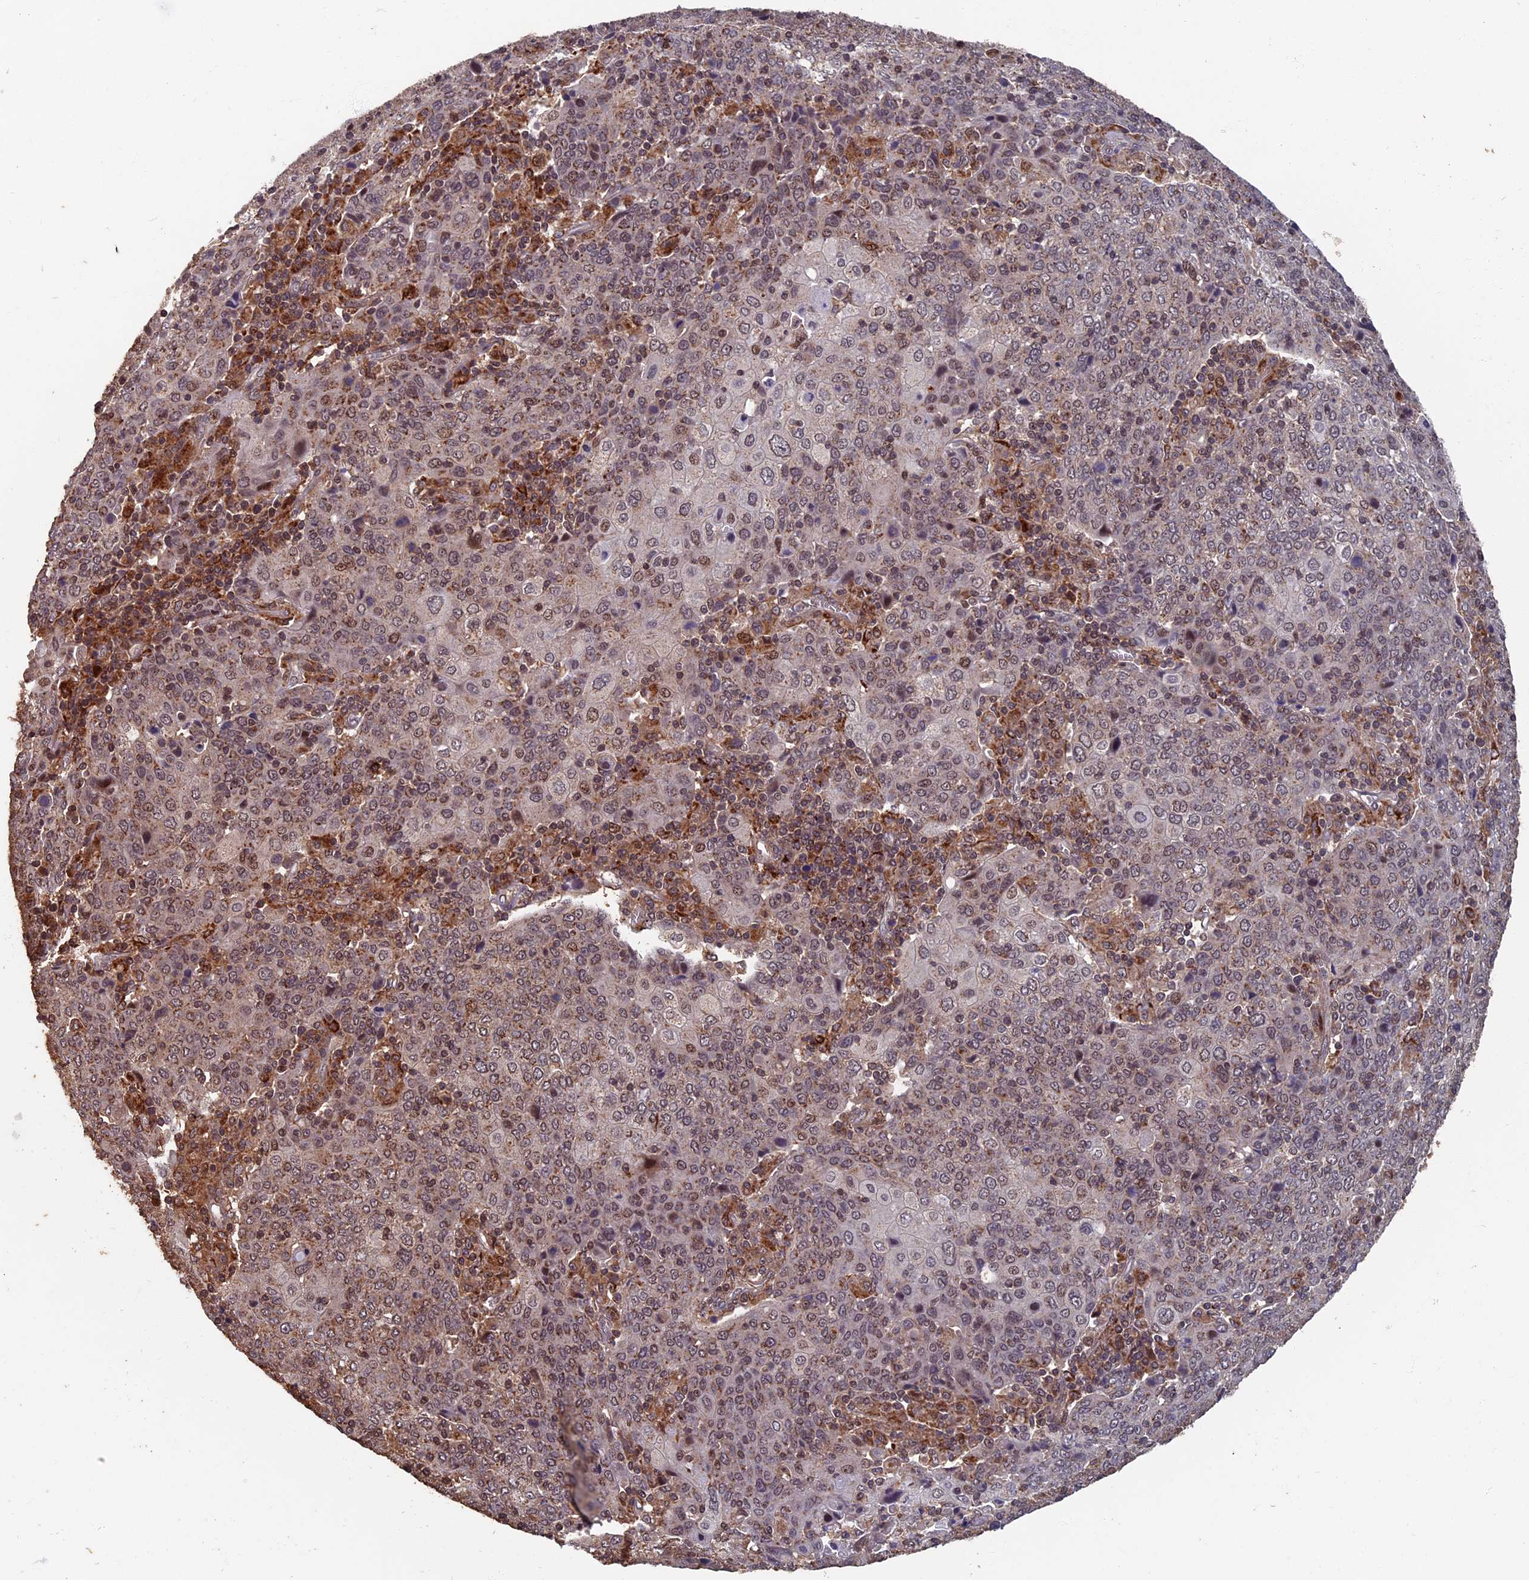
{"staining": {"intensity": "weak", "quantity": "25%-75%", "location": "nuclear"}, "tissue": "cervical cancer", "cell_type": "Tumor cells", "image_type": "cancer", "snomed": [{"axis": "morphology", "description": "Squamous cell carcinoma, NOS"}, {"axis": "topography", "description": "Cervix"}], "caption": "Squamous cell carcinoma (cervical) stained with a brown dye reveals weak nuclear positive positivity in about 25%-75% of tumor cells.", "gene": "RASGRF1", "patient": {"sex": "female", "age": 67}}